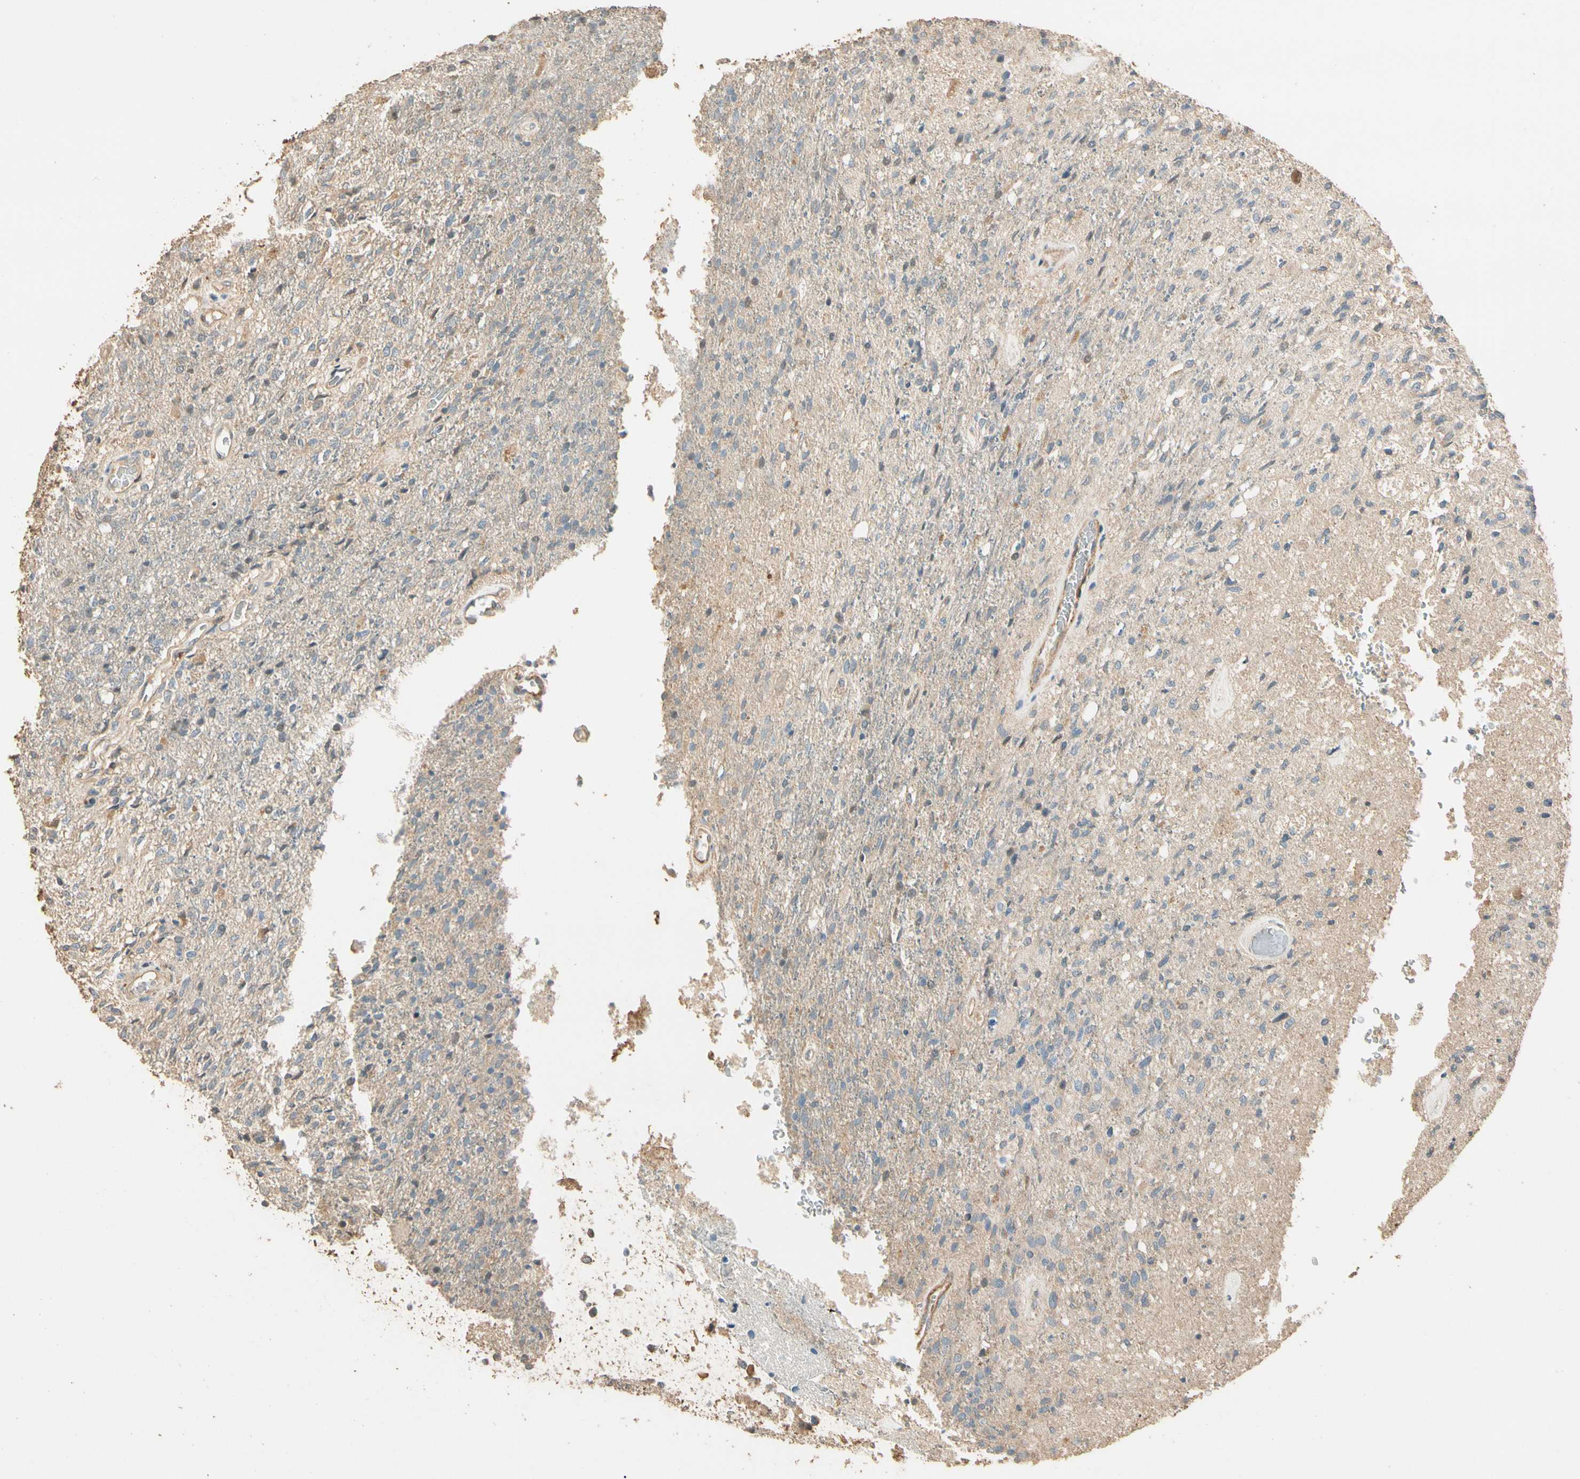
{"staining": {"intensity": "weak", "quantity": "25%-75%", "location": "cytoplasmic/membranous"}, "tissue": "glioma", "cell_type": "Tumor cells", "image_type": "cancer", "snomed": [{"axis": "morphology", "description": "Normal tissue, NOS"}, {"axis": "morphology", "description": "Glioma, malignant, High grade"}, {"axis": "topography", "description": "Cerebral cortex"}], "caption": "Immunohistochemistry (IHC) of malignant high-grade glioma exhibits low levels of weak cytoplasmic/membranous expression in about 25%-75% of tumor cells.", "gene": "CDH6", "patient": {"sex": "male", "age": 77}}